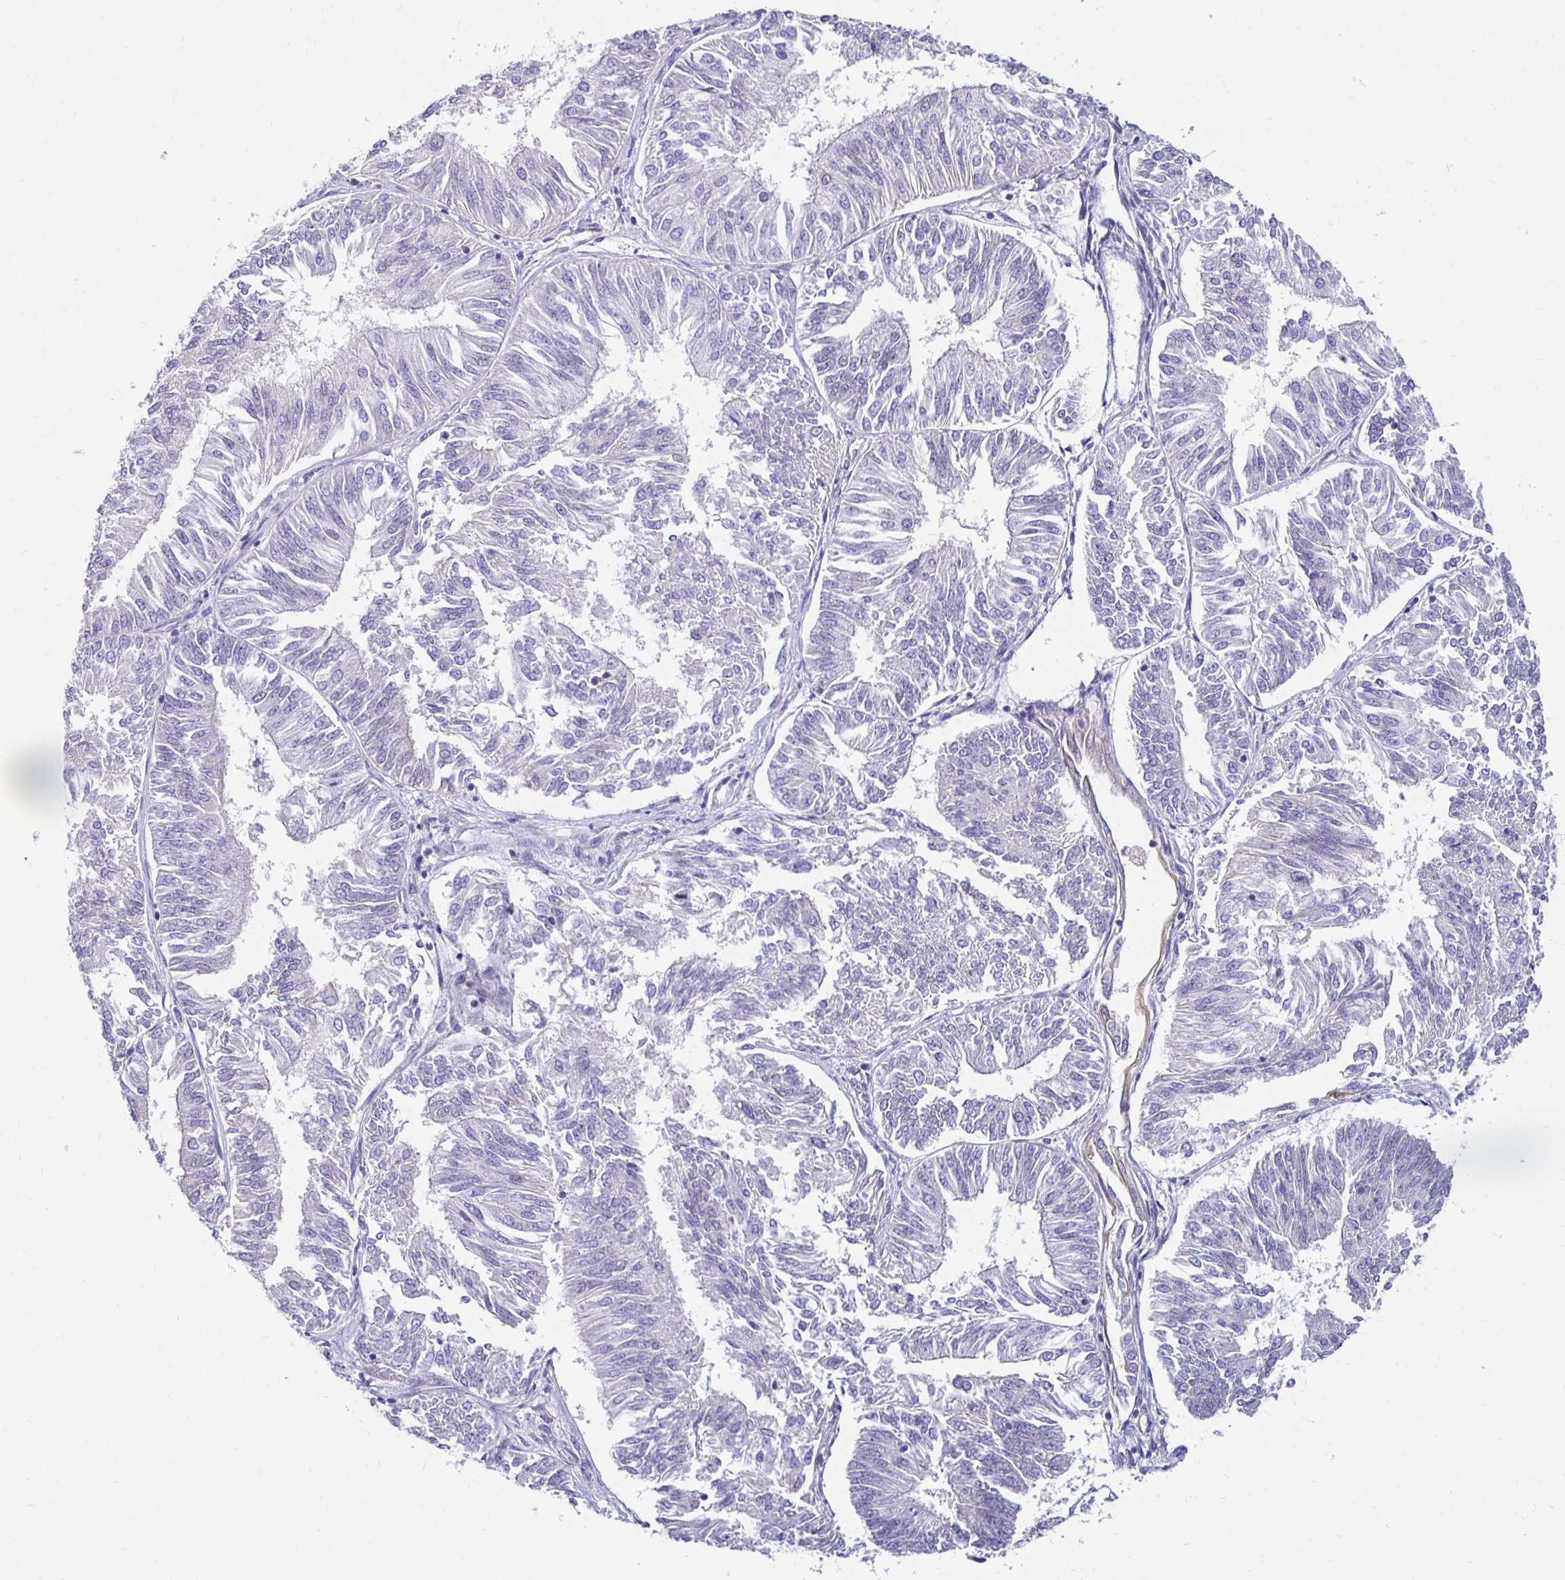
{"staining": {"intensity": "negative", "quantity": "none", "location": "none"}, "tissue": "endometrial cancer", "cell_type": "Tumor cells", "image_type": "cancer", "snomed": [{"axis": "morphology", "description": "Adenocarcinoma, NOS"}, {"axis": "topography", "description": "Endometrium"}], "caption": "This micrograph is of endometrial cancer stained with immunohistochemistry (IHC) to label a protein in brown with the nuclei are counter-stained blue. There is no expression in tumor cells. Brightfield microscopy of immunohistochemistry stained with DAB (3,3'-diaminobenzidine) (brown) and hematoxylin (blue), captured at high magnification.", "gene": "AKAP6", "patient": {"sex": "female", "age": 58}}